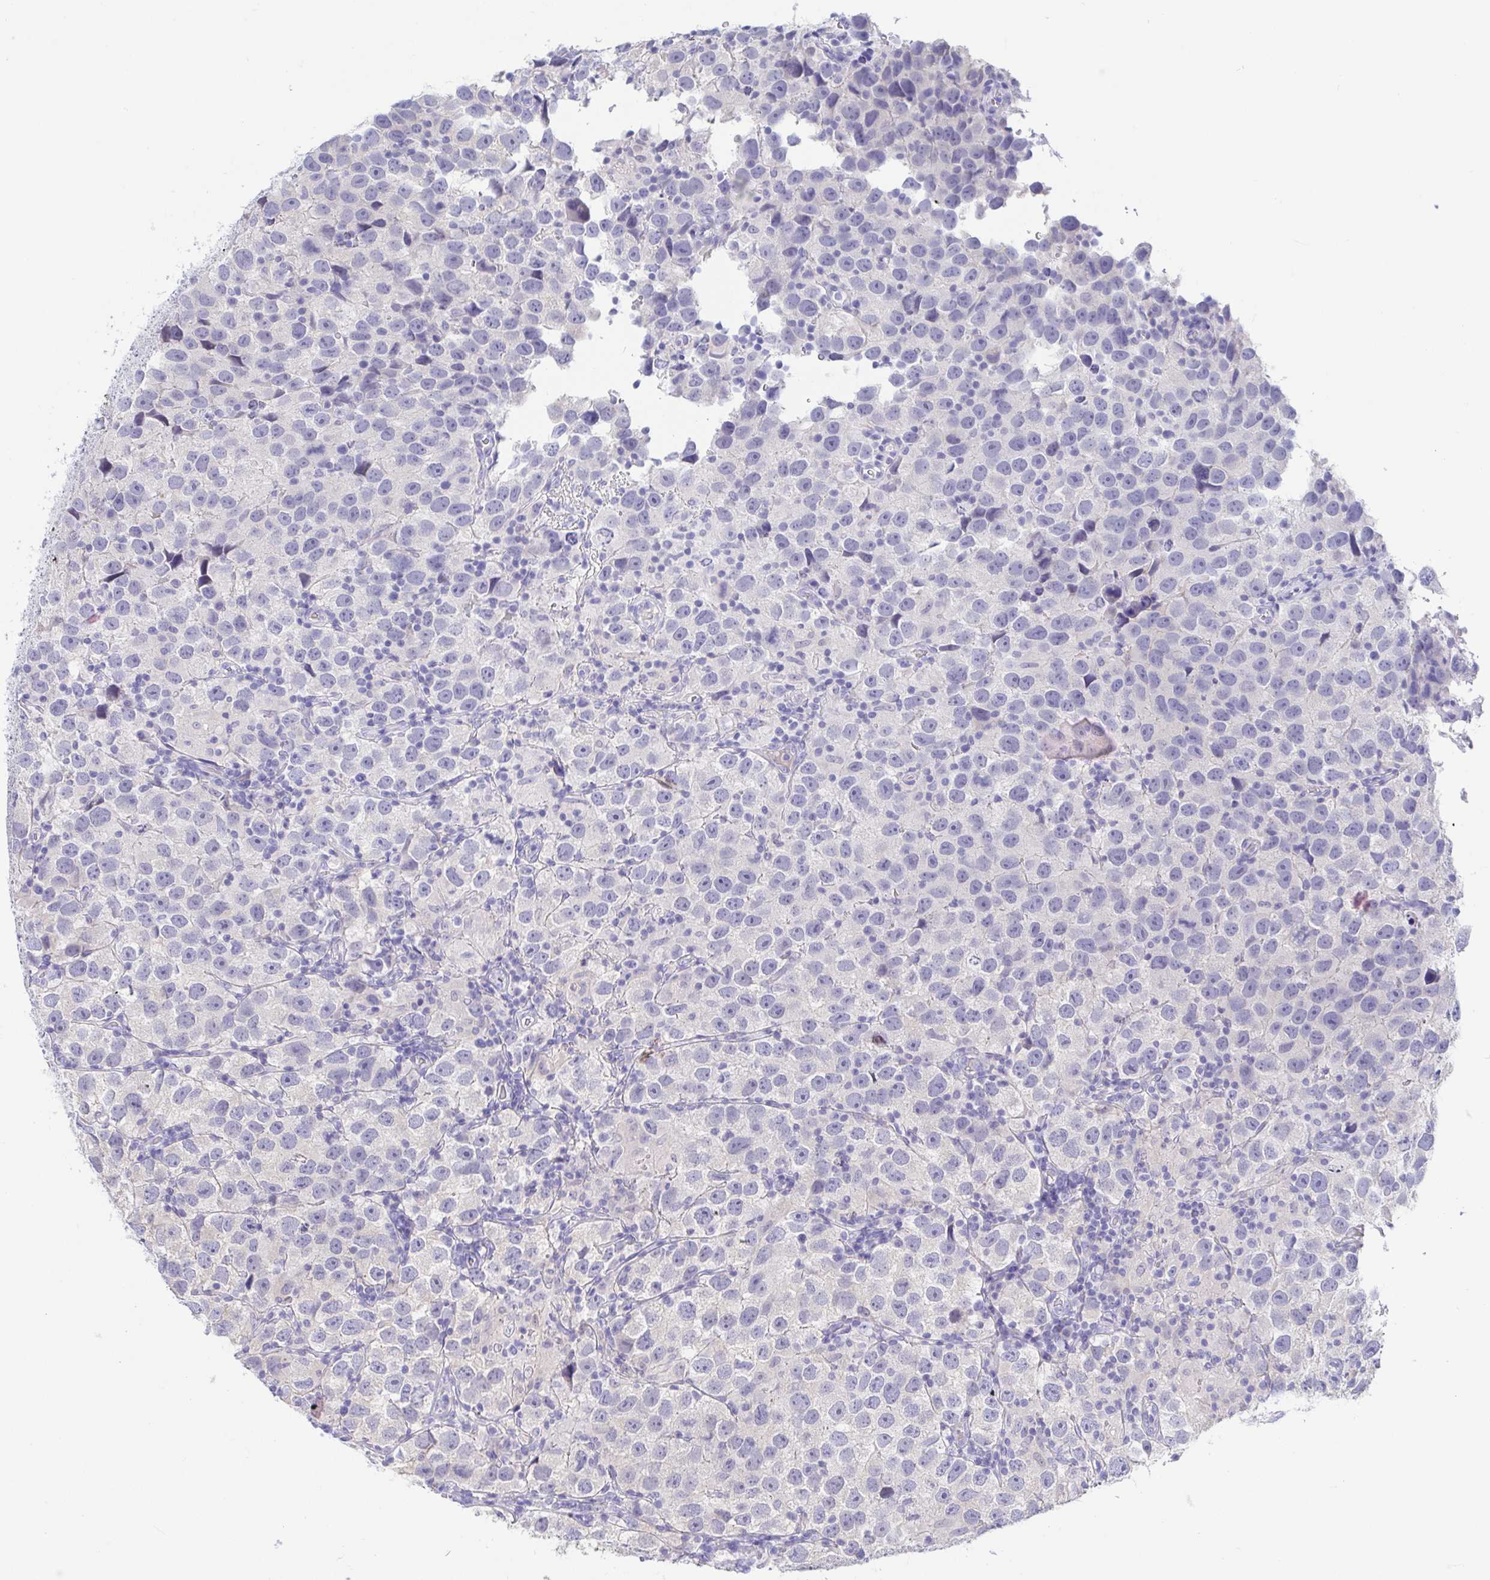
{"staining": {"intensity": "negative", "quantity": "none", "location": "none"}, "tissue": "testis cancer", "cell_type": "Tumor cells", "image_type": "cancer", "snomed": [{"axis": "morphology", "description": "Seminoma, NOS"}, {"axis": "topography", "description": "Testis"}], "caption": "An image of human seminoma (testis) is negative for staining in tumor cells.", "gene": "TREH", "patient": {"sex": "male", "age": 26}}